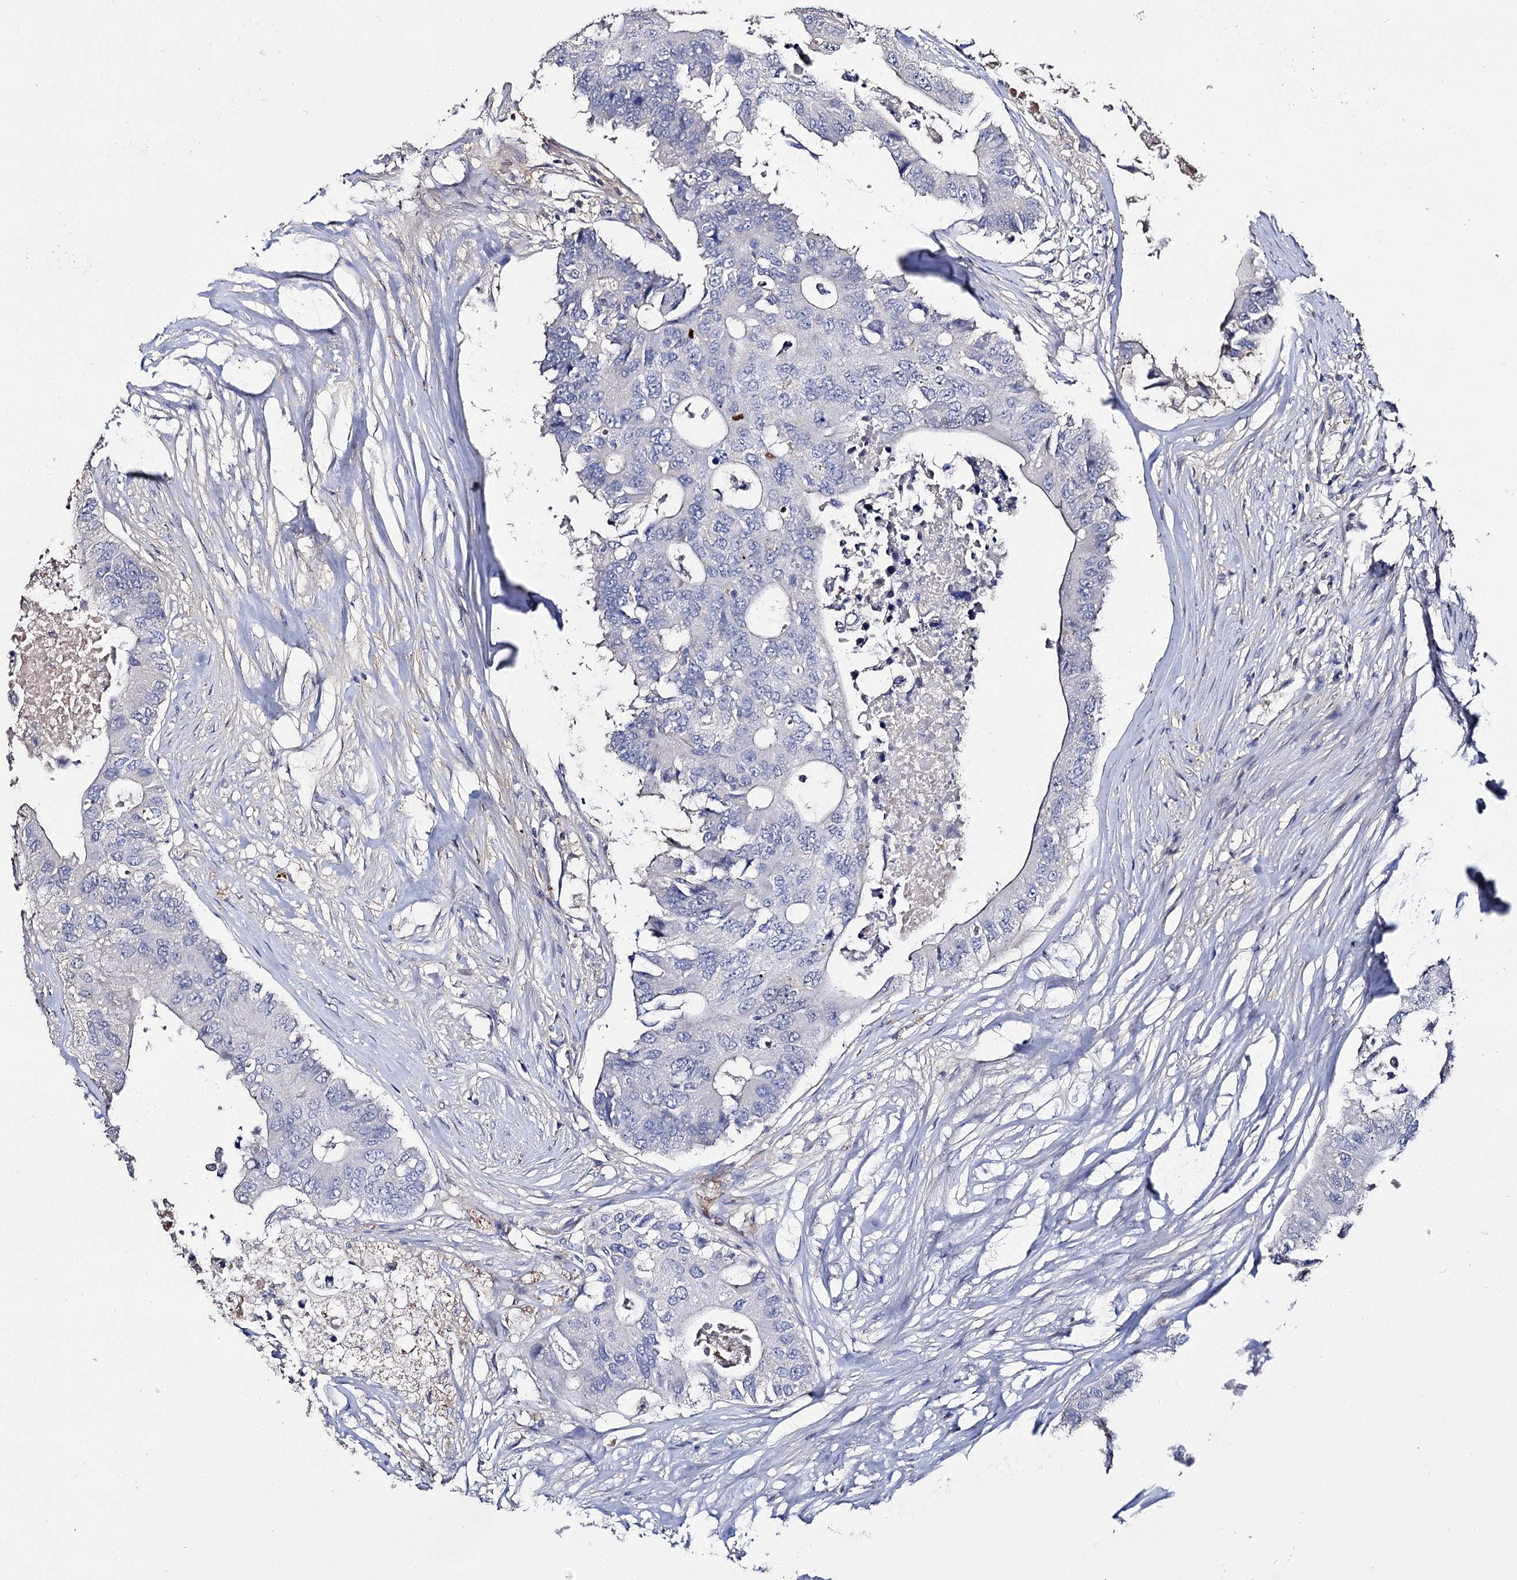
{"staining": {"intensity": "negative", "quantity": "none", "location": "none"}, "tissue": "colorectal cancer", "cell_type": "Tumor cells", "image_type": "cancer", "snomed": [{"axis": "morphology", "description": "Adenocarcinoma, NOS"}, {"axis": "topography", "description": "Colon"}], "caption": "Tumor cells show no significant protein staining in colorectal cancer (adenocarcinoma).", "gene": "DNAH6", "patient": {"sex": "male", "age": 71}}